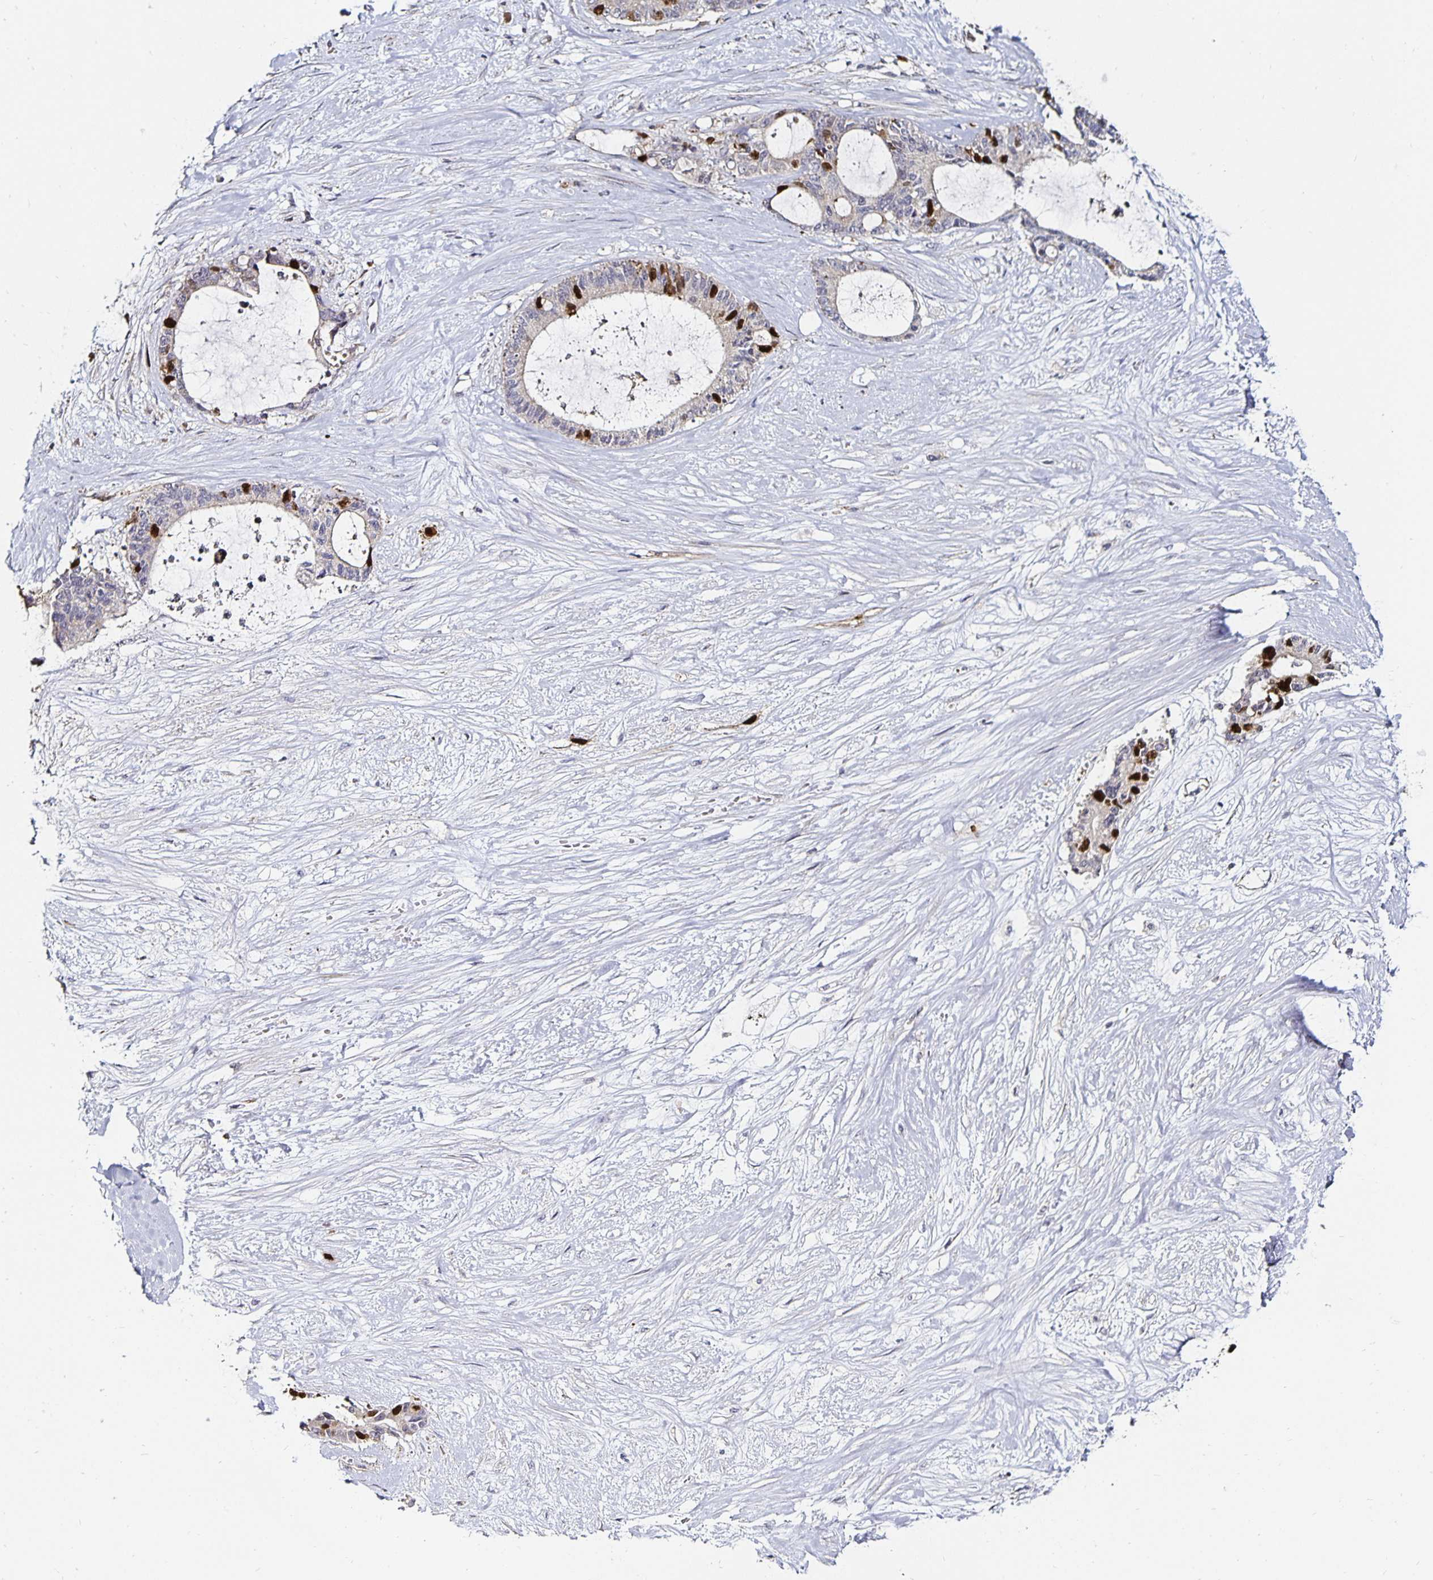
{"staining": {"intensity": "strong", "quantity": "<25%", "location": "nuclear"}, "tissue": "liver cancer", "cell_type": "Tumor cells", "image_type": "cancer", "snomed": [{"axis": "morphology", "description": "Normal tissue, NOS"}, {"axis": "morphology", "description": "Cholangiocarcinoma"}, {"axis": "topography", "description": "Liver"}, {"axis": "topography", "description": "Peripheral nerve tissue"}], "caption": "Immunohistochemical staining of liver cancer exhibits medium levels of strong nuclear positivity in about <25% of tumor cells.", "gene": "ANLN", "patient": {"sex": "female", "age": 73}}